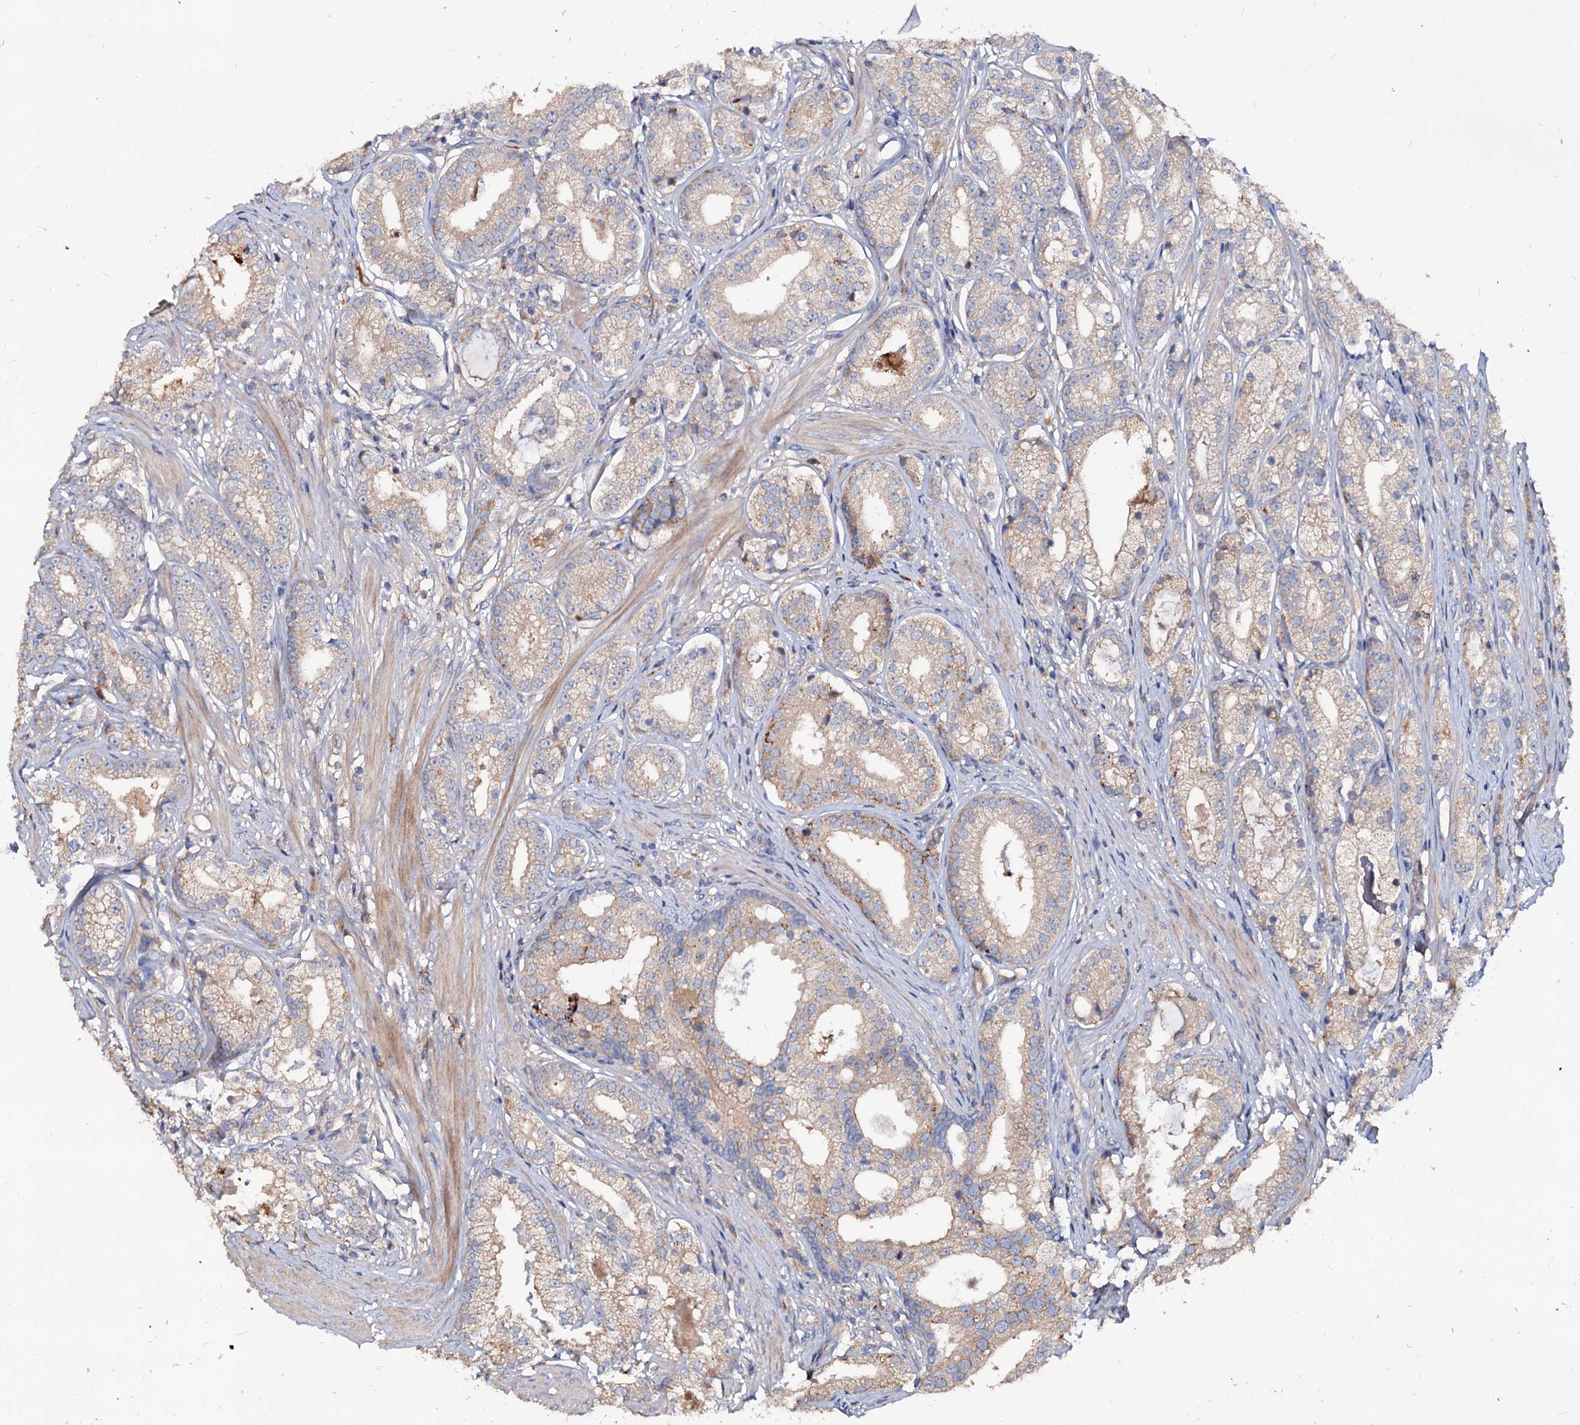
{"staining": {"intensity": "weak", "quantity": ">75%", "location": "cytoplasmic/membranous"}, "tissue": "prostate cancer", "cell_type": "Tumor cells", "image_type": "cancer", "snomed": [{"axis": "morphology", "description": "Adenocarcinoma, High grade"}, {"axis": "topography", "description": "Prostate"}], "caption": "Immunohistochemistry of prostate cancer exhibits low levels of weak cytoplasmic/membranous positivity in approximately >75% of tumor cells.", "gene": "ACY3", "patient": {"sex": "male", "age": 69}}